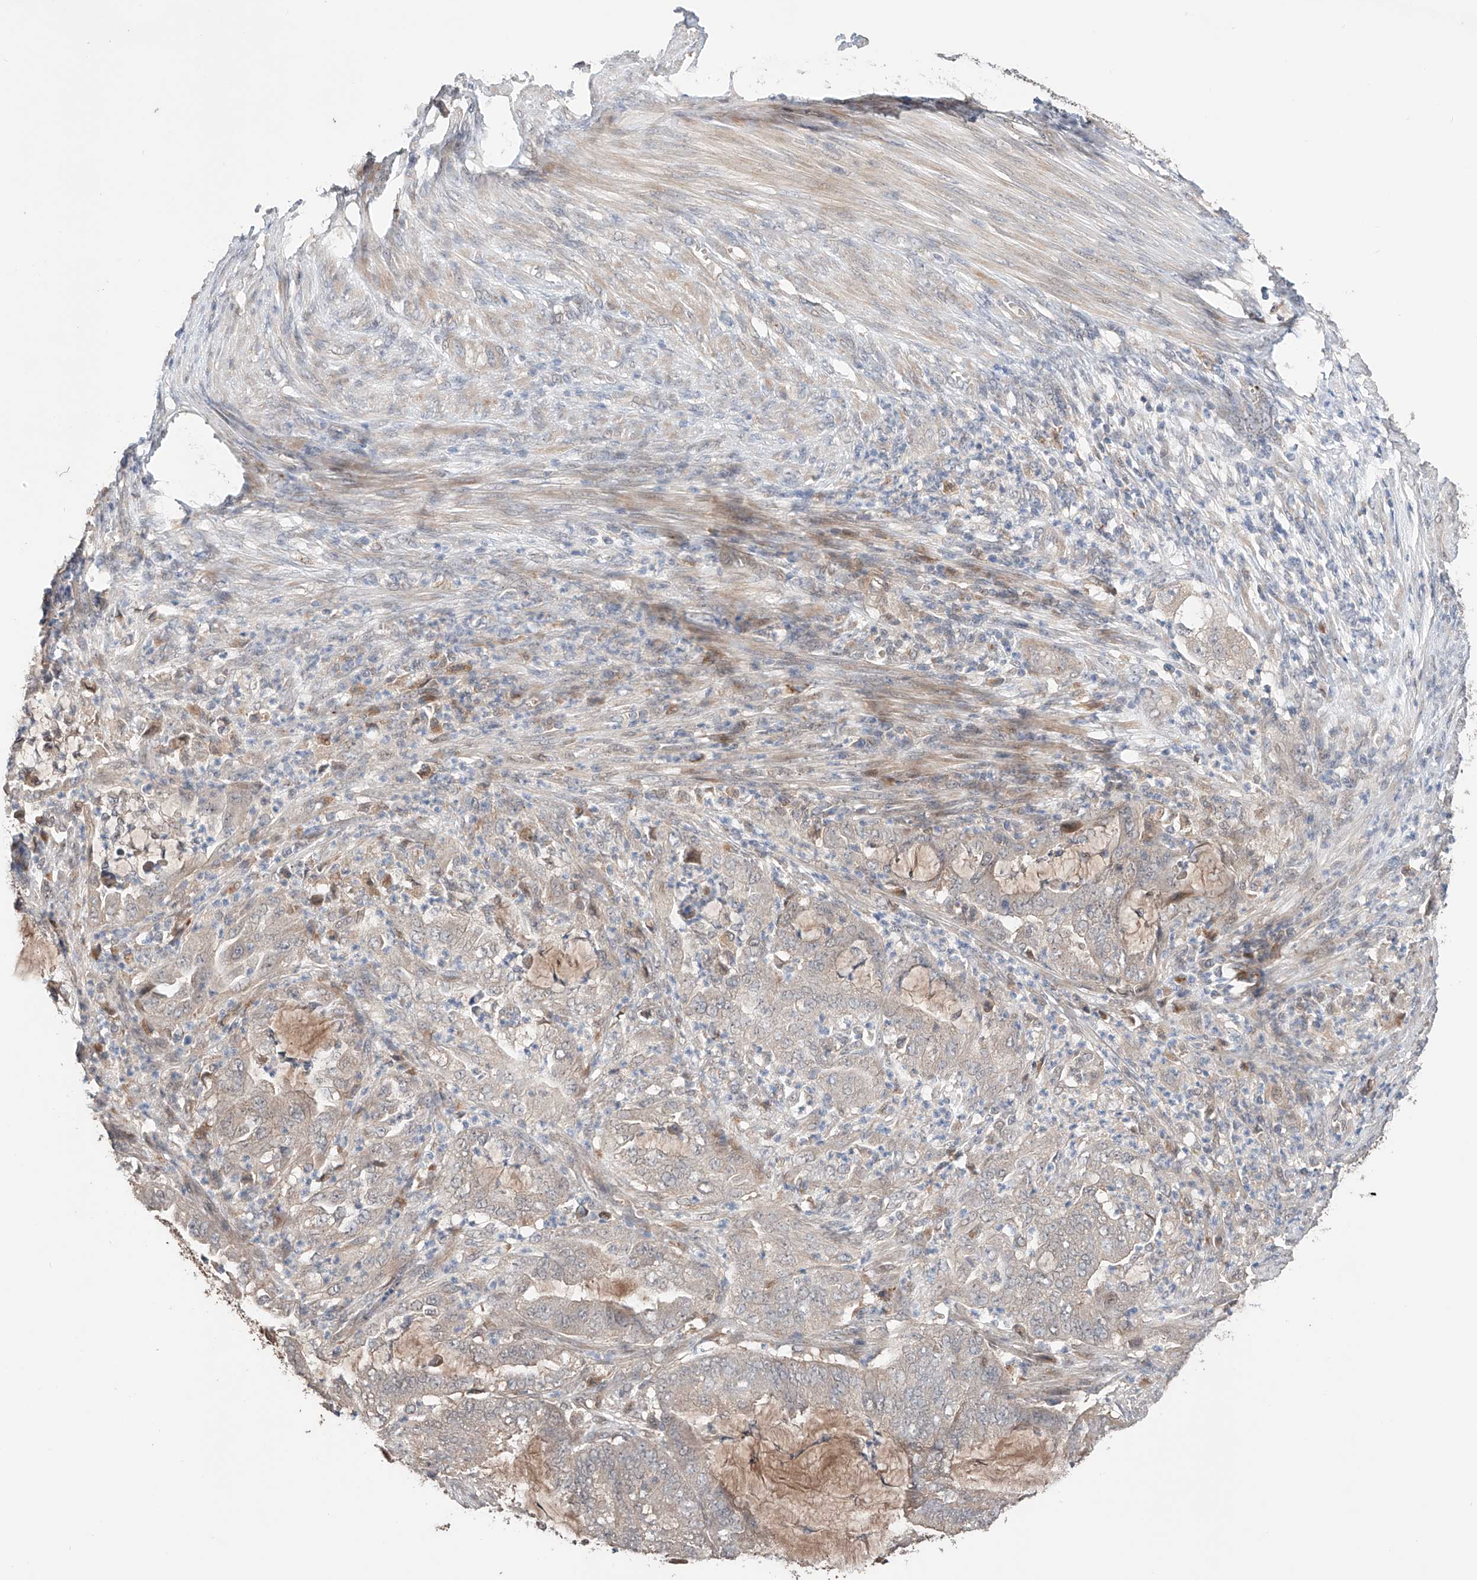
{"staining": {"intensity": "negative", "quantity": "none", "location": "none"}, "tissue": "endometrial cancer", "cell_type": "Tumor cells", "image_type": "cancer", "snomed": [{"axis": "morphology", "description": "Adenocarcinoma, NOS"}, {"axis": "topography", "description": "Endometrium"}], "caption": "Human adenocarcinoma (endometrial) stained for a protein using IHC demonstrates no positivity in tumor cells.", "gene": "ZFHX2", "patient": {"sex": "female", "age": 51}}